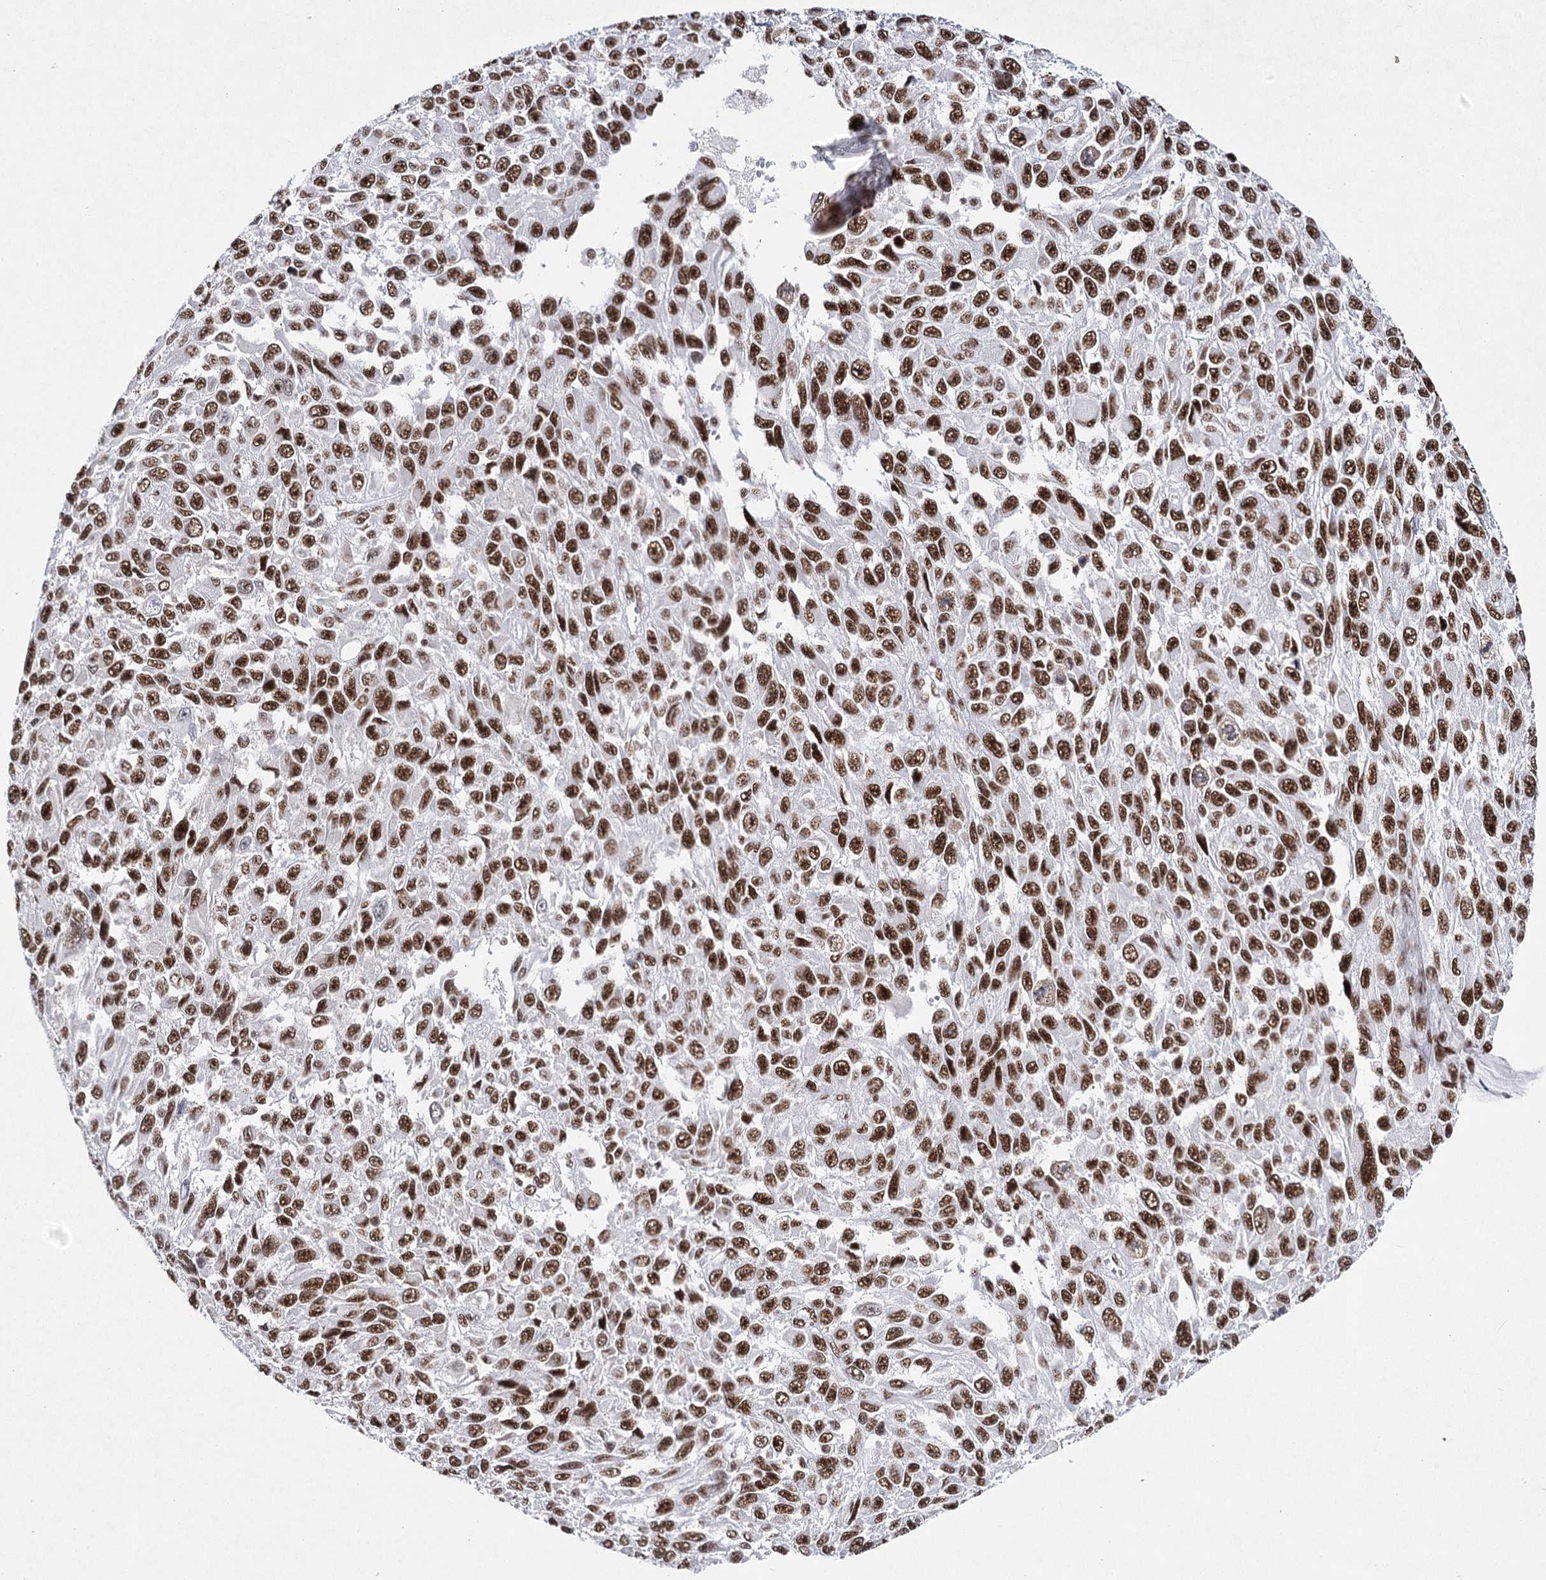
{"staining": {"intensity": "strong", "quantity": ">75%", "location": "nuclear"}, "tissue": "melanoma", "cell_type": "Tumor cells", "image_type": "cancer", "snomed": [{"axis": "morphology", "description": "Normal tissue, NOS"}, {"axis": "morphology", "description": "Malignant melanoma, NOS"}, {"axis": "topography", "description": "Skin"}], "caption": "Strong nuclear protein positivity is identified in about >75% of tumor cells in malignant melanoma.", "gene": "SCAF8", "patient": {"sex": "female", "age": 96}}